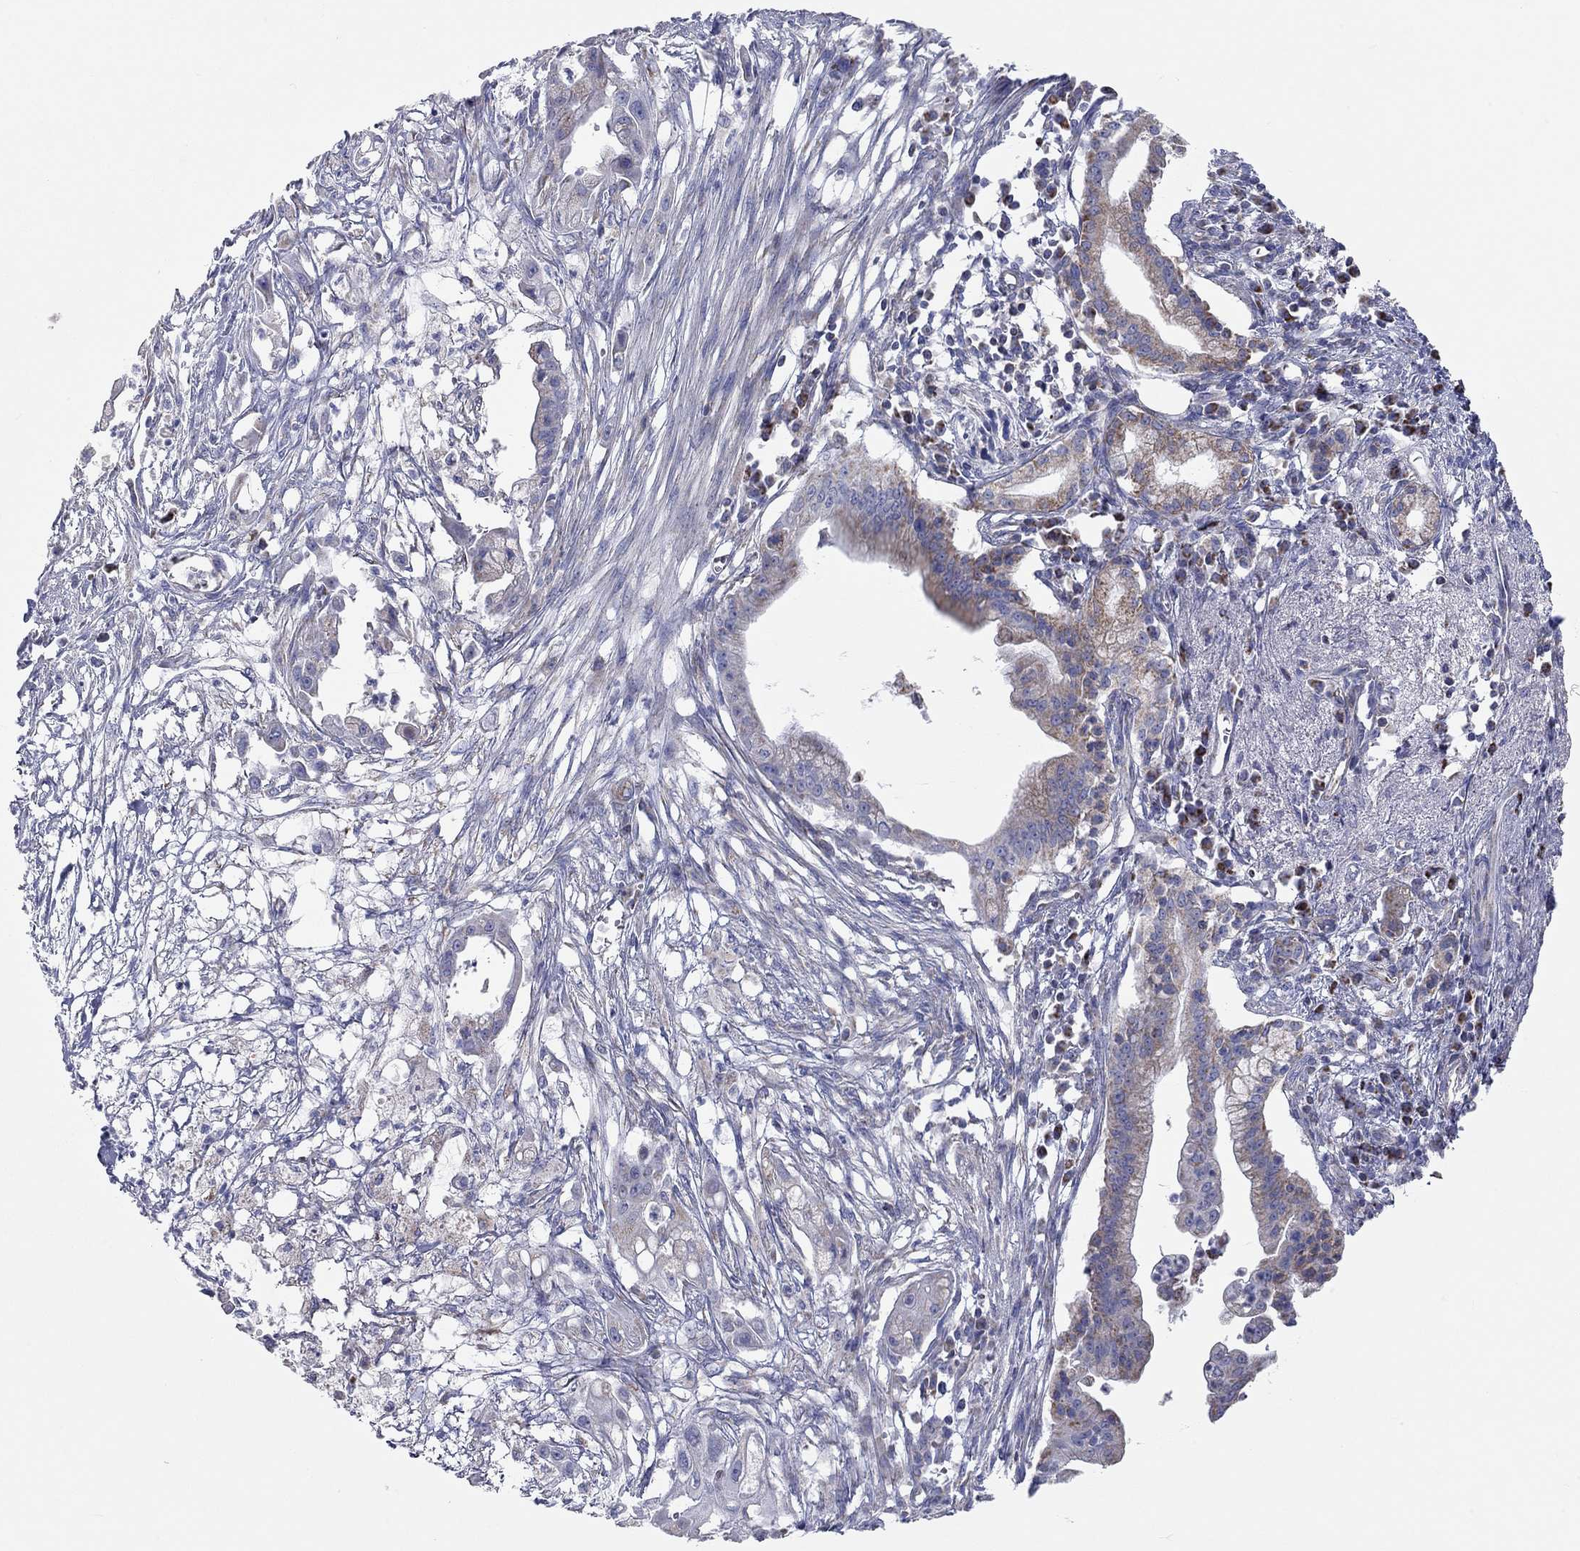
{"staining": {"intensity": "weak", "quantity": "<25%", "location": "cytoplasmic/membranous"}, "tissue": "pancreatic cancer", "cell_type": "Tumor cells", "image_type": "cancer", "snomed": [{"axis": "morphology", "description": "Normal tissue, NOS"}, {"axis": "morphology", "description": "Adenocarcinoma, NOS"}, {"axis": "topography", "description": "Pancreas"}], "caption": "Immunohistochemistry (IHC) histopathology image of human pancreatic adenocarcinoma stained for a protein (brown), which reveals no expression in tumor cells.", "gene": "RCAN1", "patient": {"sex": "female", "age": 58}}